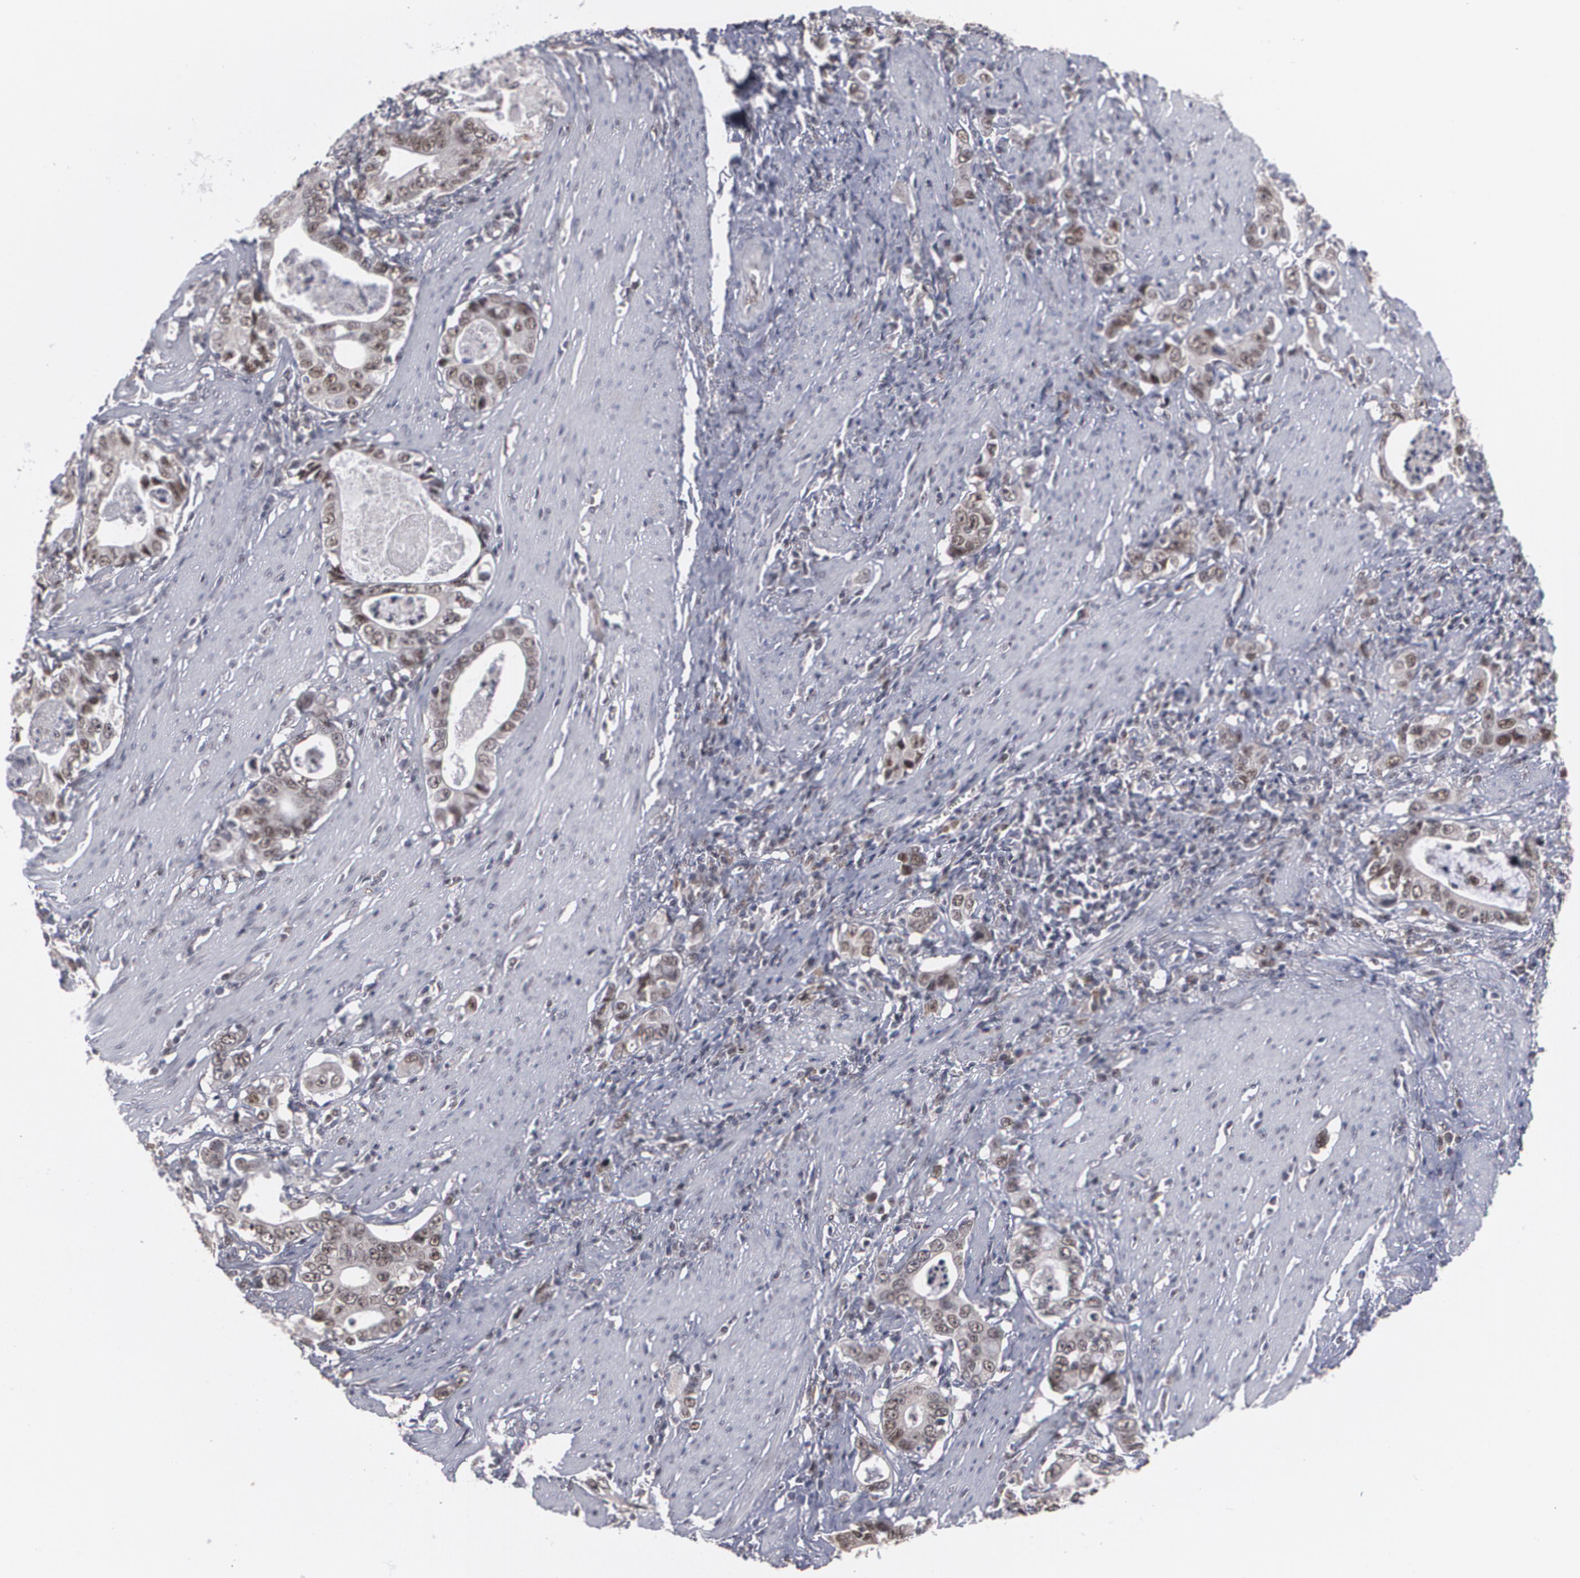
{"staining": {"intensity": "moderate", "quantity": ">75%", "location": "nuclear"}, "tissue": "stomach cancer", "cell_type": "Tumor cells", "image_type": "cancer", "snomed": [{"axis": "morphology", "description": "Adenocarcinoma, NOS"}, {"axis": "topography", "description": "Stomach, lower"}], "caption": "About >75% of tumor cells in stomach adenocarcinoma display moderate nuclear protein staining as visualized by brown immunohistochemical staining.", "gene": "INTS6", "patient": {"sex": "female", "age": 72}}